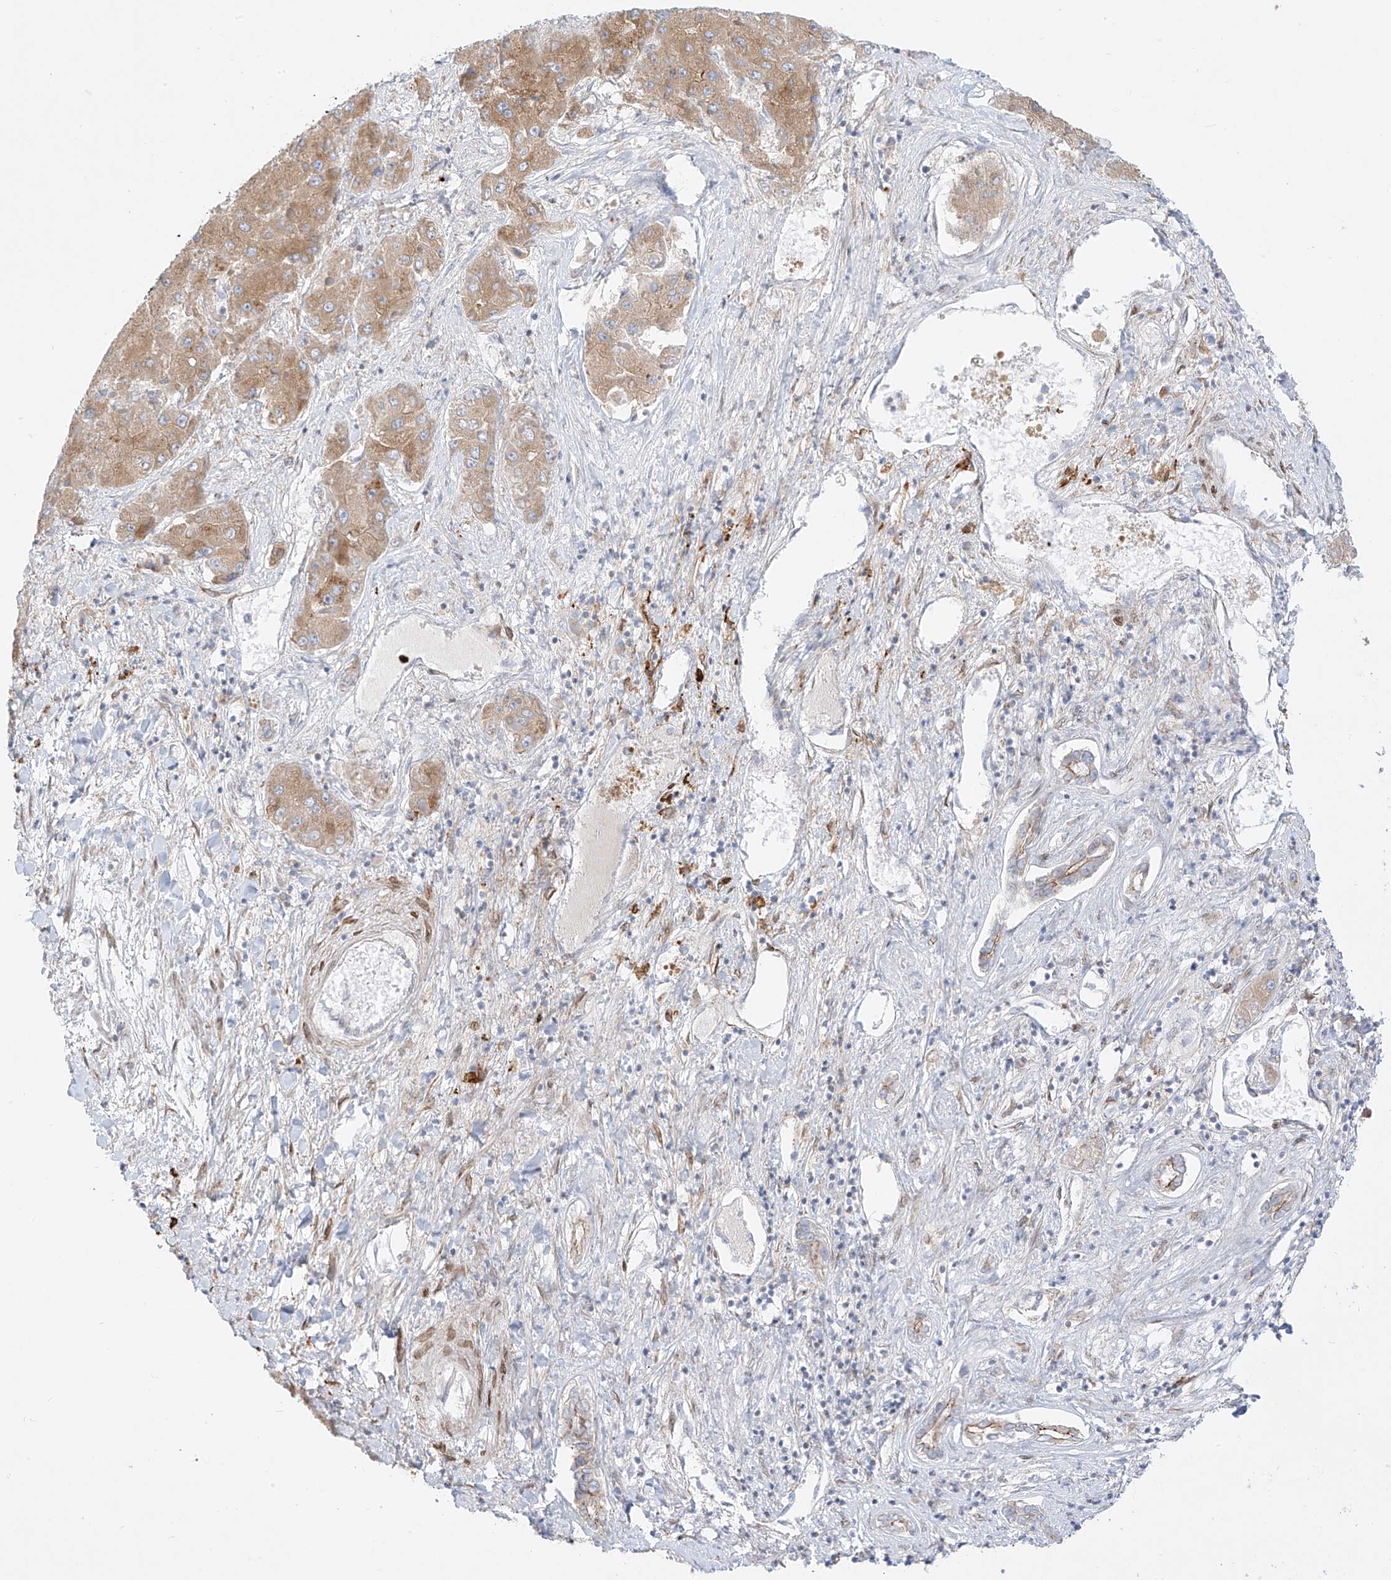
{"staining": {"intensity": "moderate", "quantity": ">75%", "location": "cytoplasmic/membranous"}, "tissue": "liver cancer", "cell_type": "Tumor cells", "image_type": "cancer", "snomed": [{"axis": "morphology", "description": "Carcinoma, Hepatocellular, NOS"}, {"axis": "topography", "description": "Liver"}], "caption": "The micrograph reveals immunohistochemical staining of hepatocellular carcinoma (liver). There is moderate cytoplasmic/membranous staining is appreciated in approximately >75% of tumor cells.", "gene": "PCYOX1", "patient": {"sex": "female", "age": 73}}